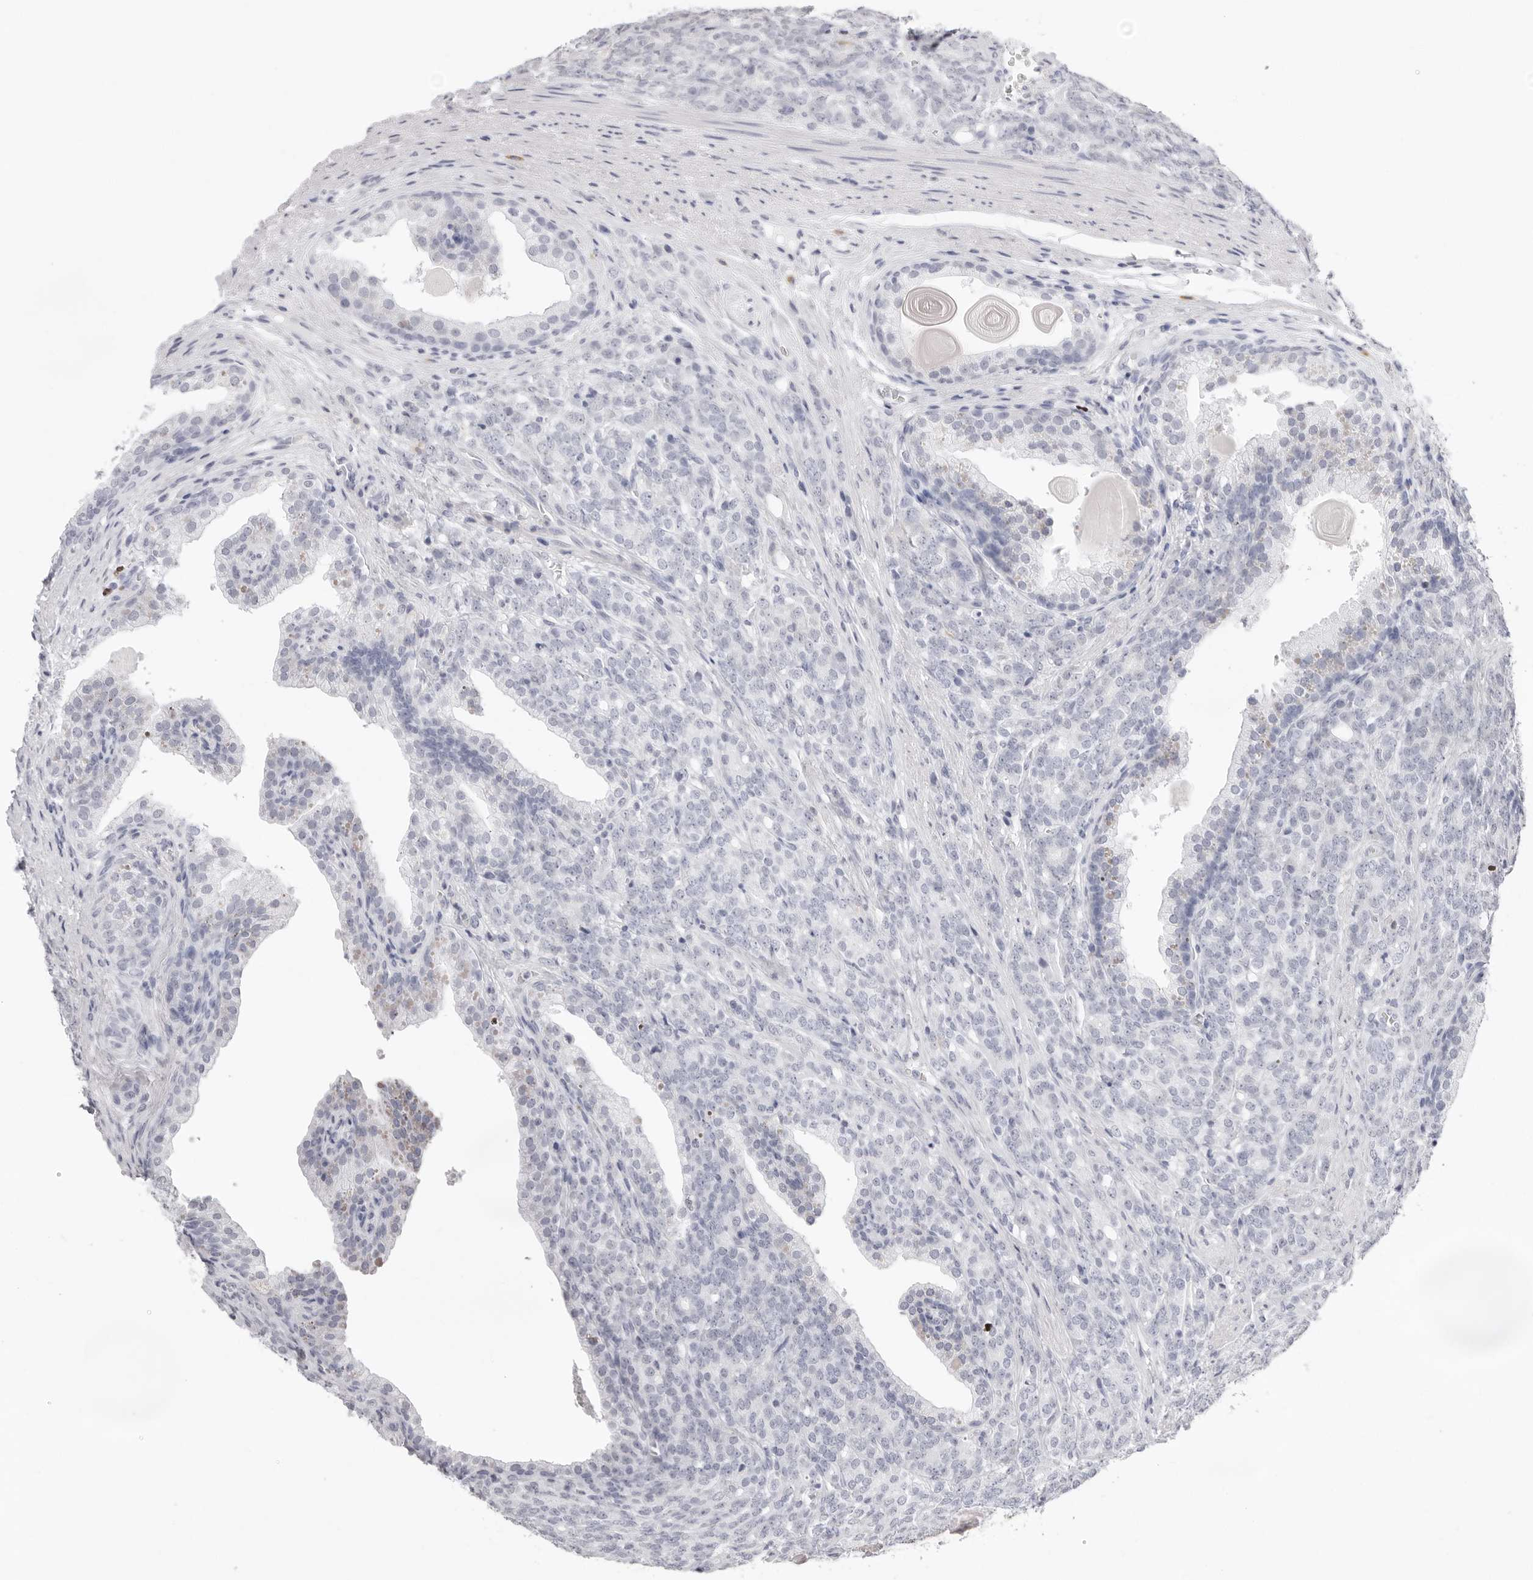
{"staining": {"intensity": "negative", "quantity": "none", "location": "none"}, "tissue": "prostate cancer", "cell_type": "Tumor cells", "image_type": "cancer", "snomed": [{"axis": "morphology", "description": "Adenocarcinoma, High grade"}, {"axis": "topography", "description": "Prostate"}], "caption": "An image of human prostate cancer is negative for staining in tumor cells.", "gene": "FDPS", "patient": {"sex": "male", "age": 62}}